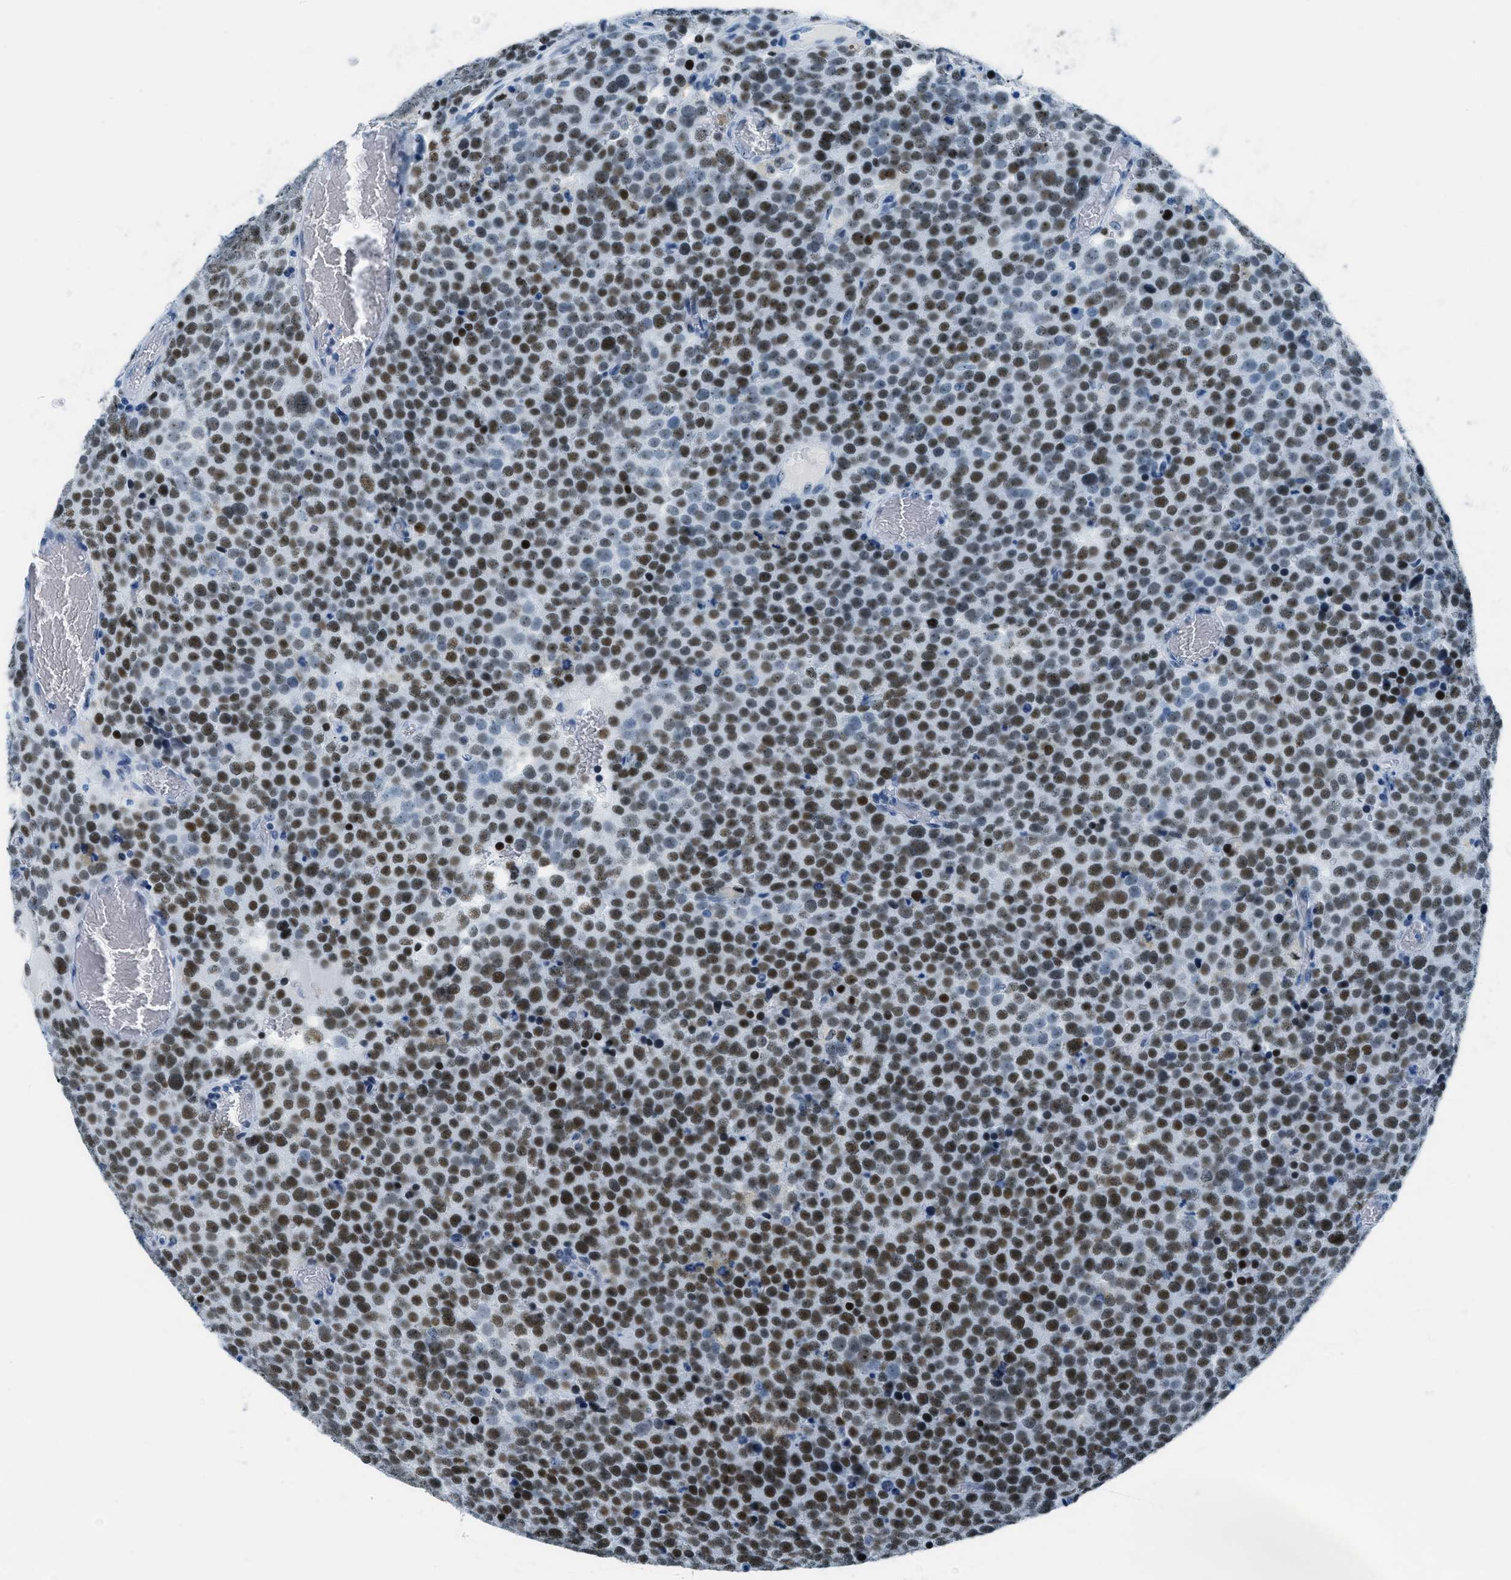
{"staining": {"intensity": "strong", "quantity": ">75%", "location": "nuclear"}, "tissue": "testis cancer", "cell_type": "Tumor cells", "image_type": "cancer", "snomed": [{"axis": "morphology", "description": "Normal tissue, NOS"}, {"axis": "morphology", "description": "Seminoma, NOS"}, {"axis": "topography", "description": "Testis"}], "caption": "Immunohistochemical staining of human seminoma (testis) reveals high levels of strong nuclear positivity in approximately >75% of tumor cells. (brown staining indicates protein expression, while blue staining denotes nuclei).", "gene": "PLA2G2A", "patient": {"sex": "male", "age": 71}}